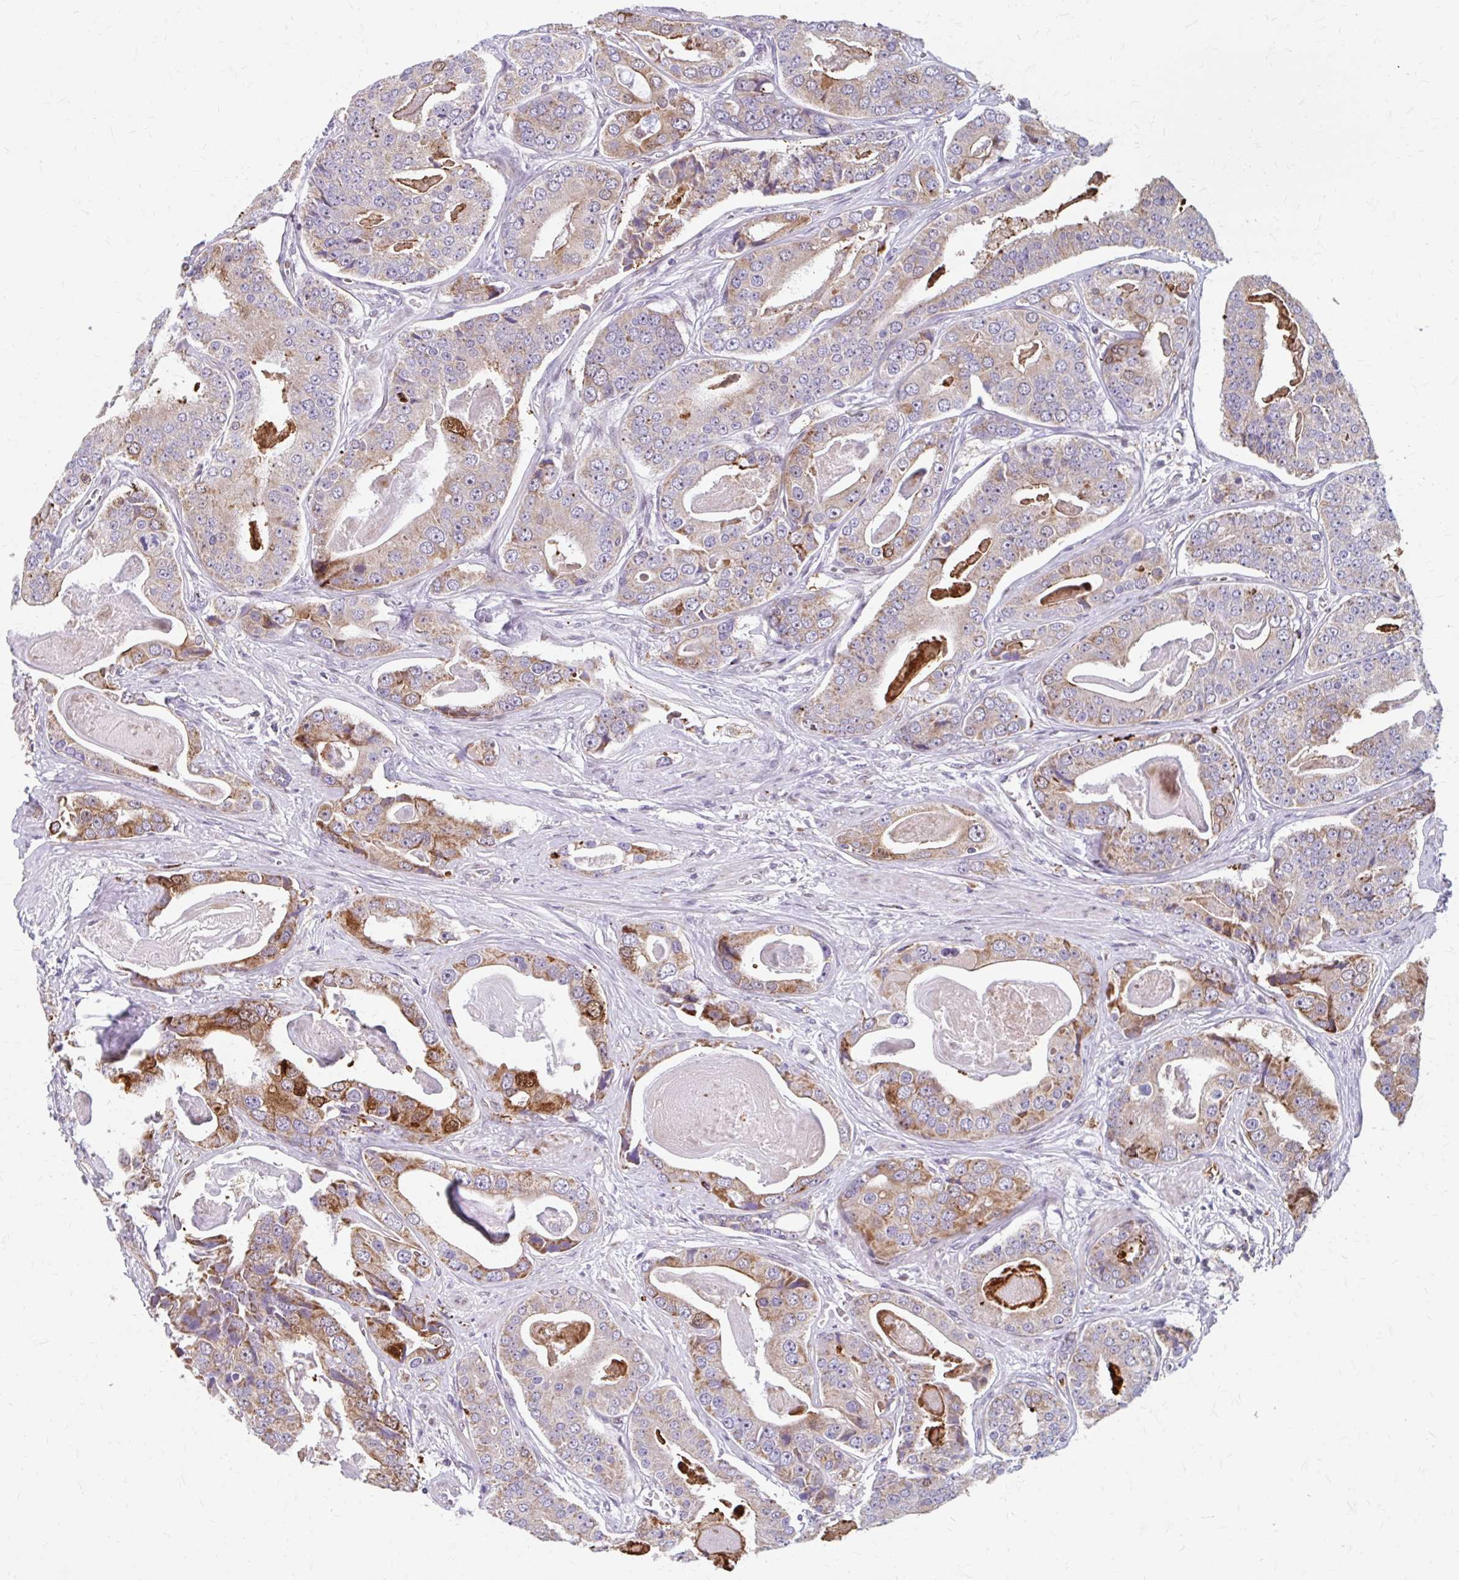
{"staining": {"intensity": "moderate", "quantity": "25%-75%", "location": "cytoplasmic/membranous"}, "tissue": "prostate cancer", "cell_type": "Tumor cells", "image_type": "cancer", "snomed": [{"axis": "morphology", "description": "Adenocarcinoma, High grade"}, {"axis": "topography", "description": "Prostate"}], "caption": "High-grade adenocarcinoma (prostate) was stained to show a protein in brown. There is medium levels of moderate cytoplasmic/membranous expression in about 25%-75% of tumor cells.", "gene": "BEAN1", "patient": {"sex": "male", "age": 71}}